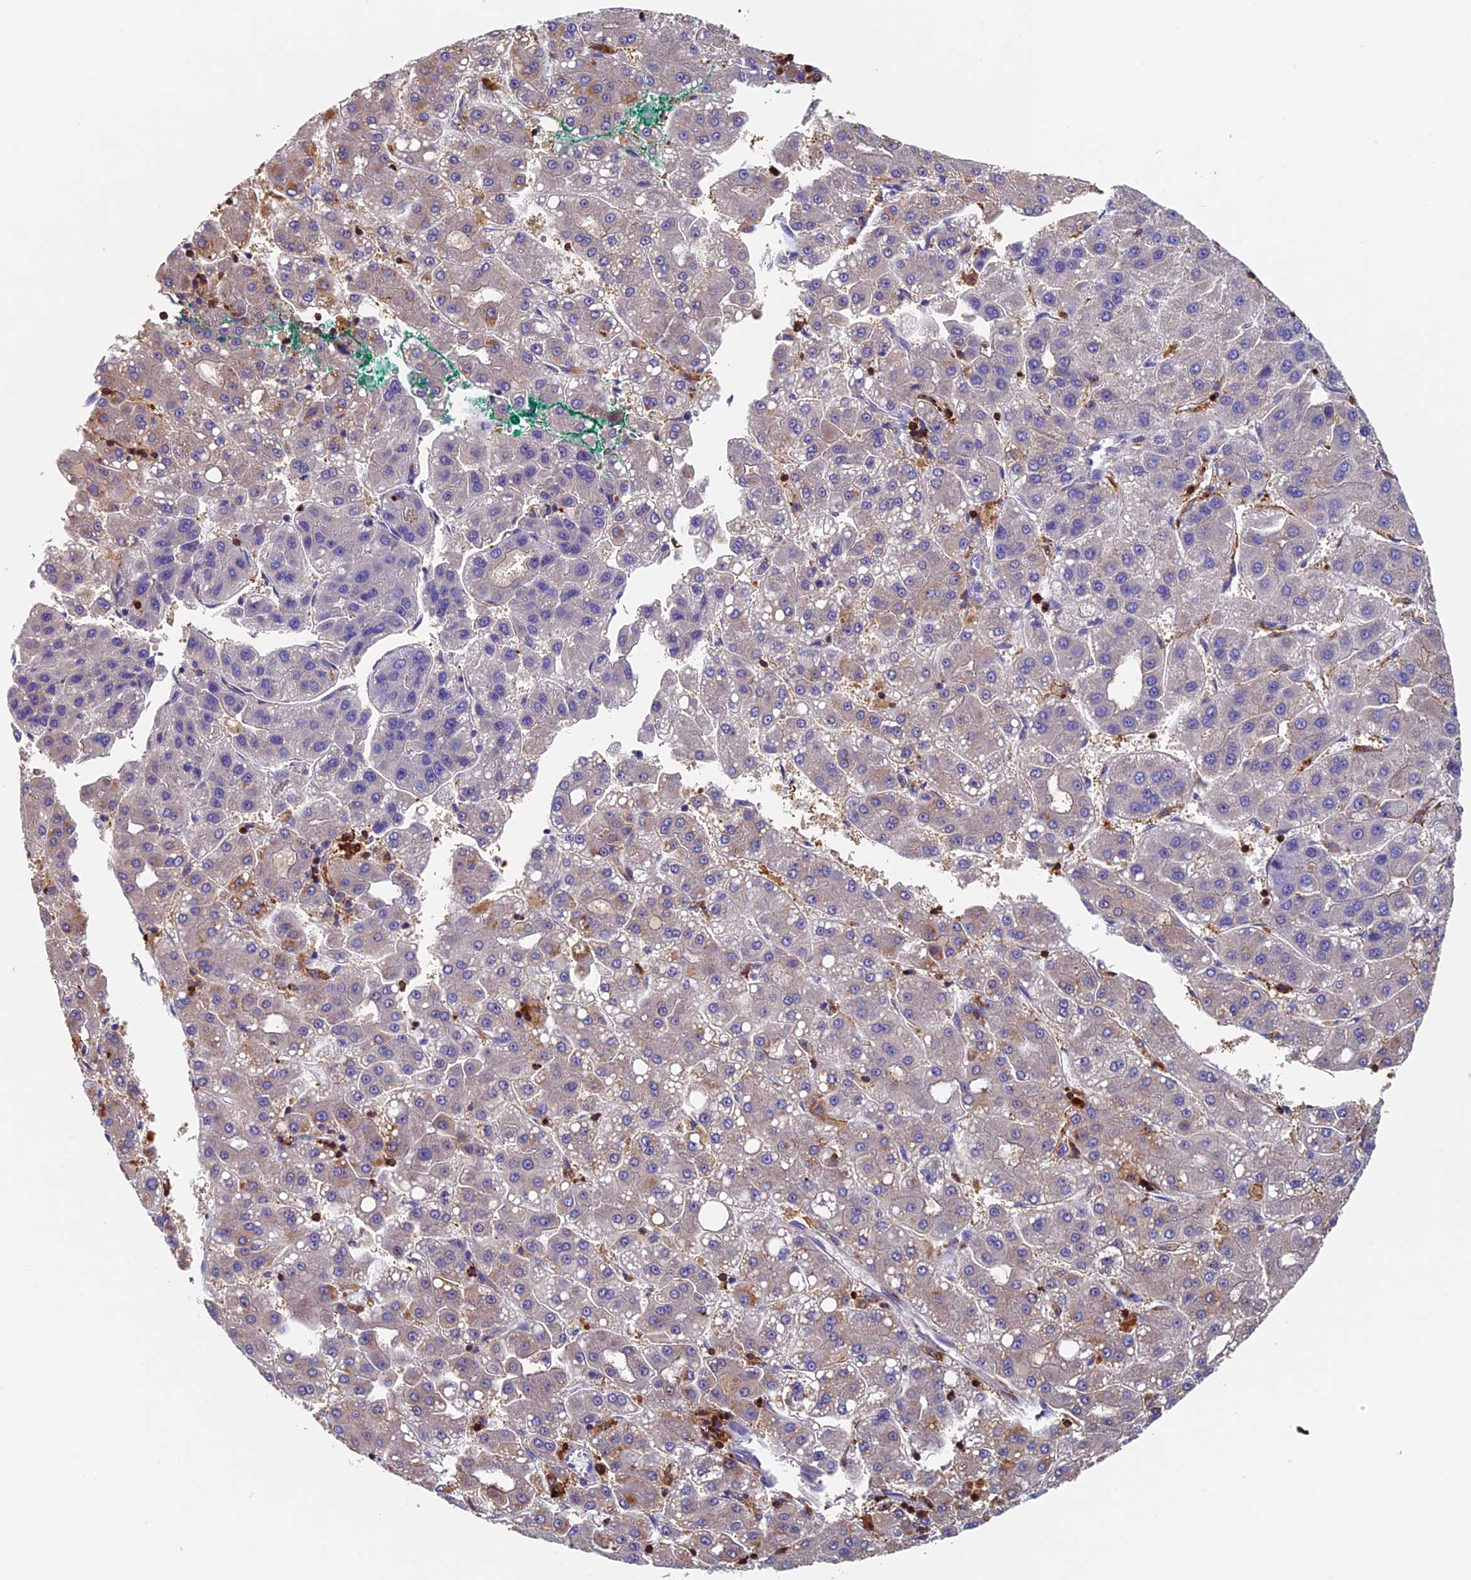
{"staining": {"intensity": "weak", "quantity": "<25%", "location": "cytoplasmic/membranous"}, "tissue": "liver cancer", "cell_type": "Tumor cells", "image_type": "cancer", "snomed": [{"axis": "morphology", "description": "Carcinoma, Hepatocellular, NOS"}, {"axis": "topography", "description": "Liver"}], "caption": "Tumor cells are negative for protein expression in human liver cancer (hepatocellular carcinoma).", "gene": "ADAT1", "patient": {"sex": "male", "age": 65}}